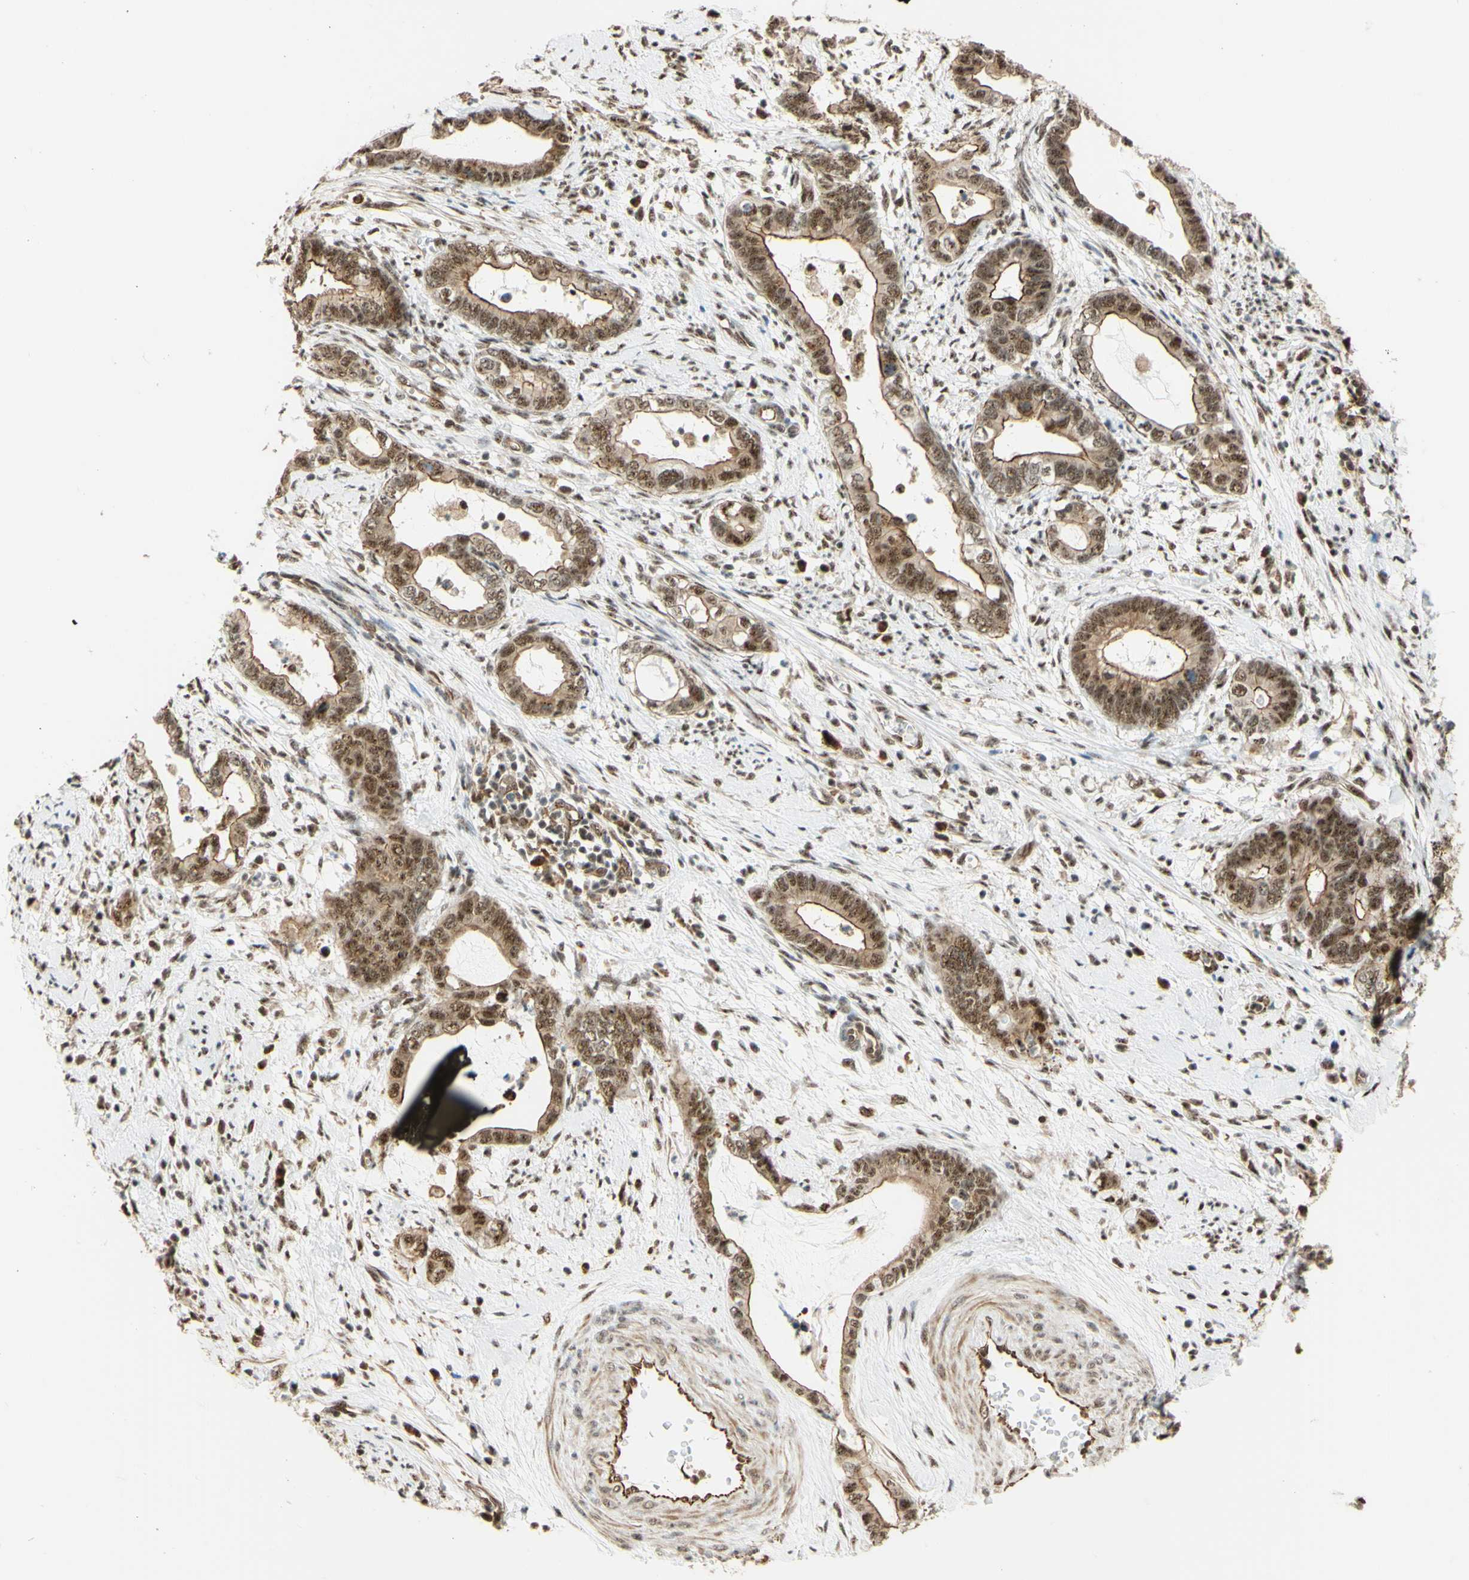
{"staining": {"intensity": "moderate", "quantity": ">75%", "location": "nuclear"}, "tissue": "cervical cancer", "cell_type": "Tumor cells", "image_type": "cancer", "snomed": [{"axis": "morphology", "description": "Adenocarcinoma, NOS"}, {"axis": "topography", "description": "Cervix"}], "caption": "Immunohistochemical staining of human cervical cancer shows moderate nuclear protein positivity in approximately >75% of tumor cells. Ihc stains the protein of interest in brown and the nuclei are stained blue.", "gene": "SAP18", "patient": {"sex": "female", "age": 44}}